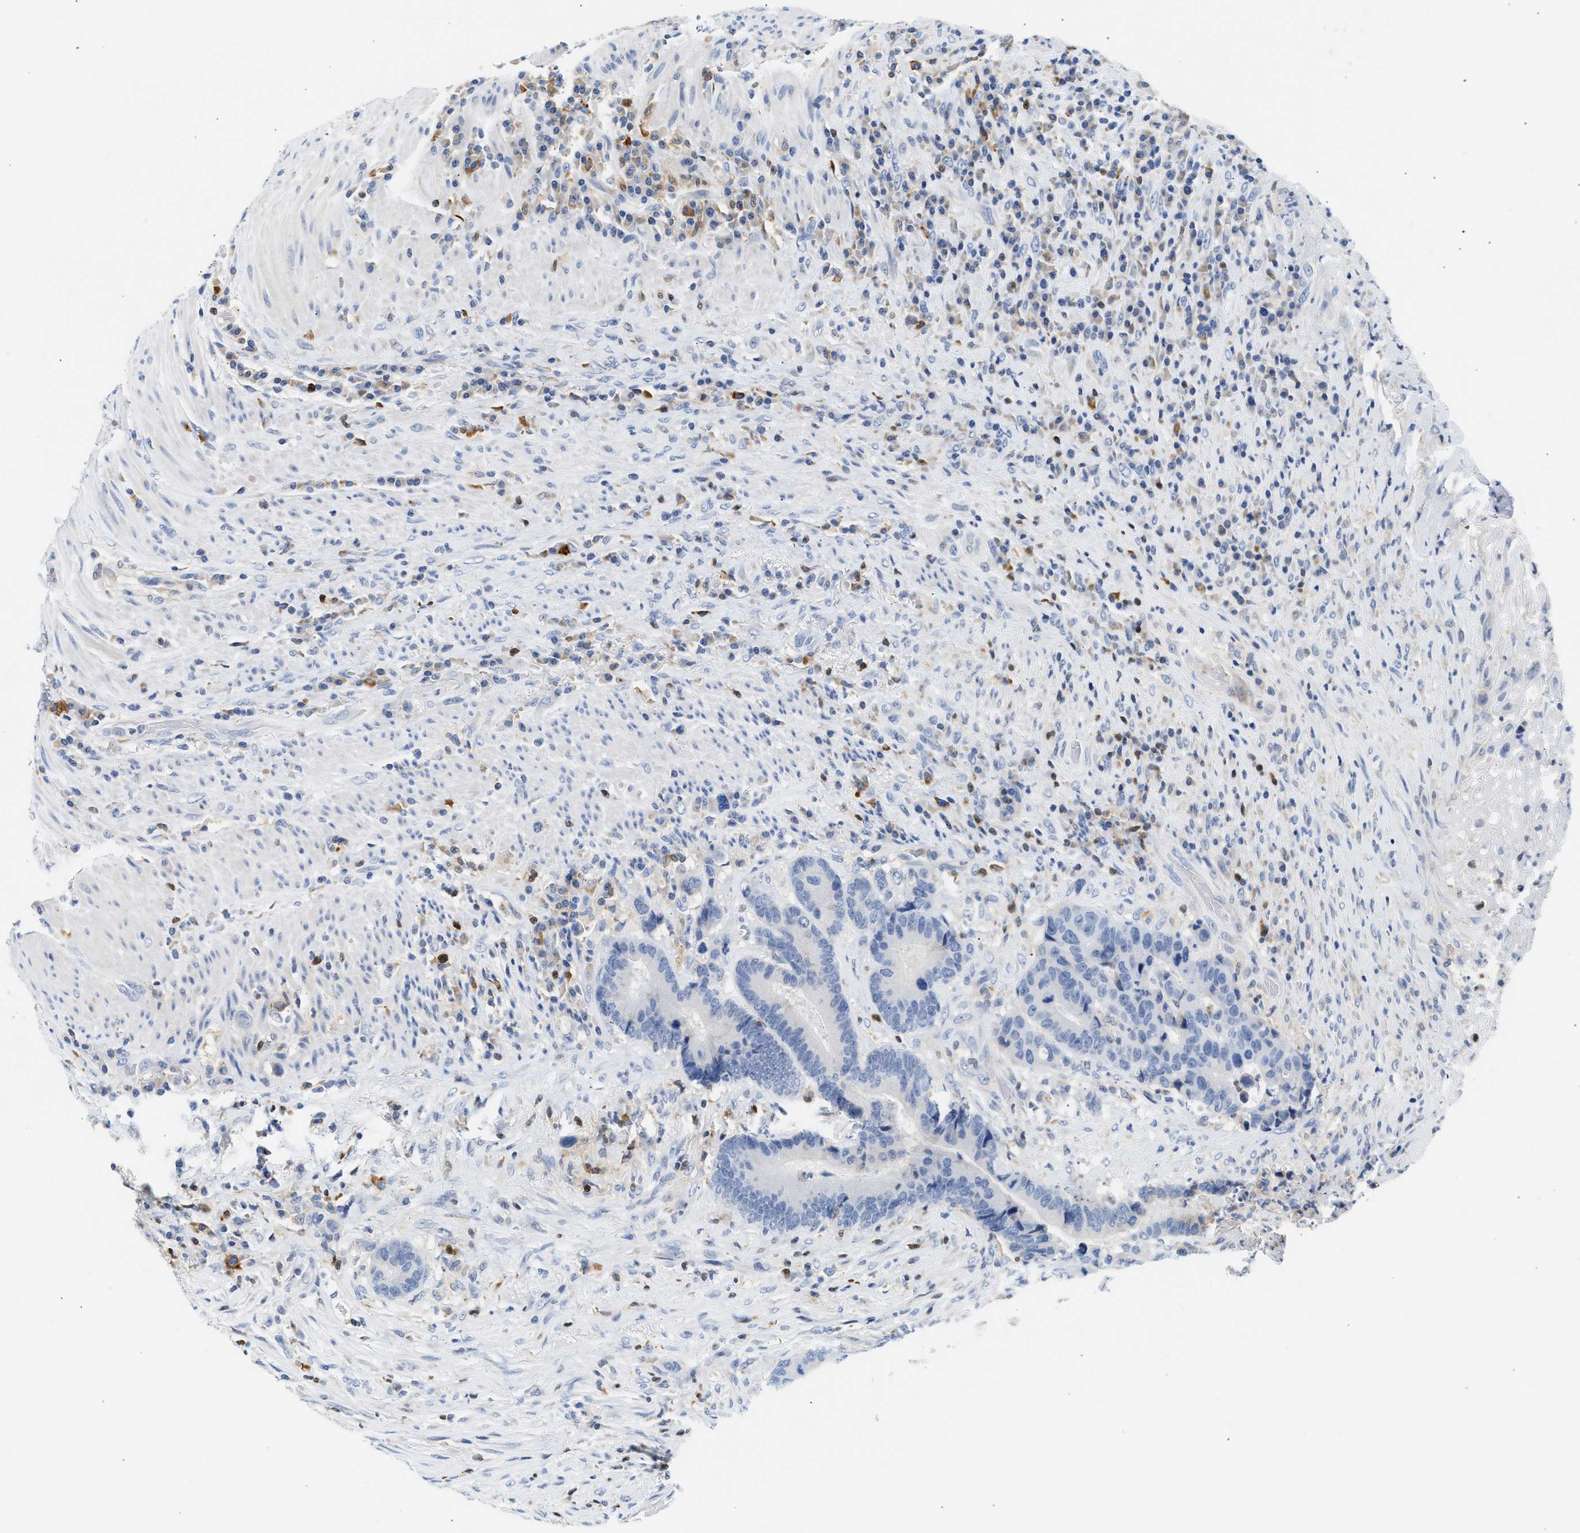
{"staining": {"intensity": "negative", "quantity": "none", "location": "none"}, "tissue": "colorectal cancer", "cell_type": "Tumor cells", "image_type": "cancer", "snomed": [{"axis": "morphology", "description": "Adenocarcinoma, NOS"}, {"axis": "topography", "description": "Rectum"}], "caption": "DAB (3,3'-diaminobenzidine) immunohistochemical staining of human colorectal cancer displays no significant positivity in tumor cells.", "gene": "SLIT2", "patient": {"sex": "female", "age": 89}}